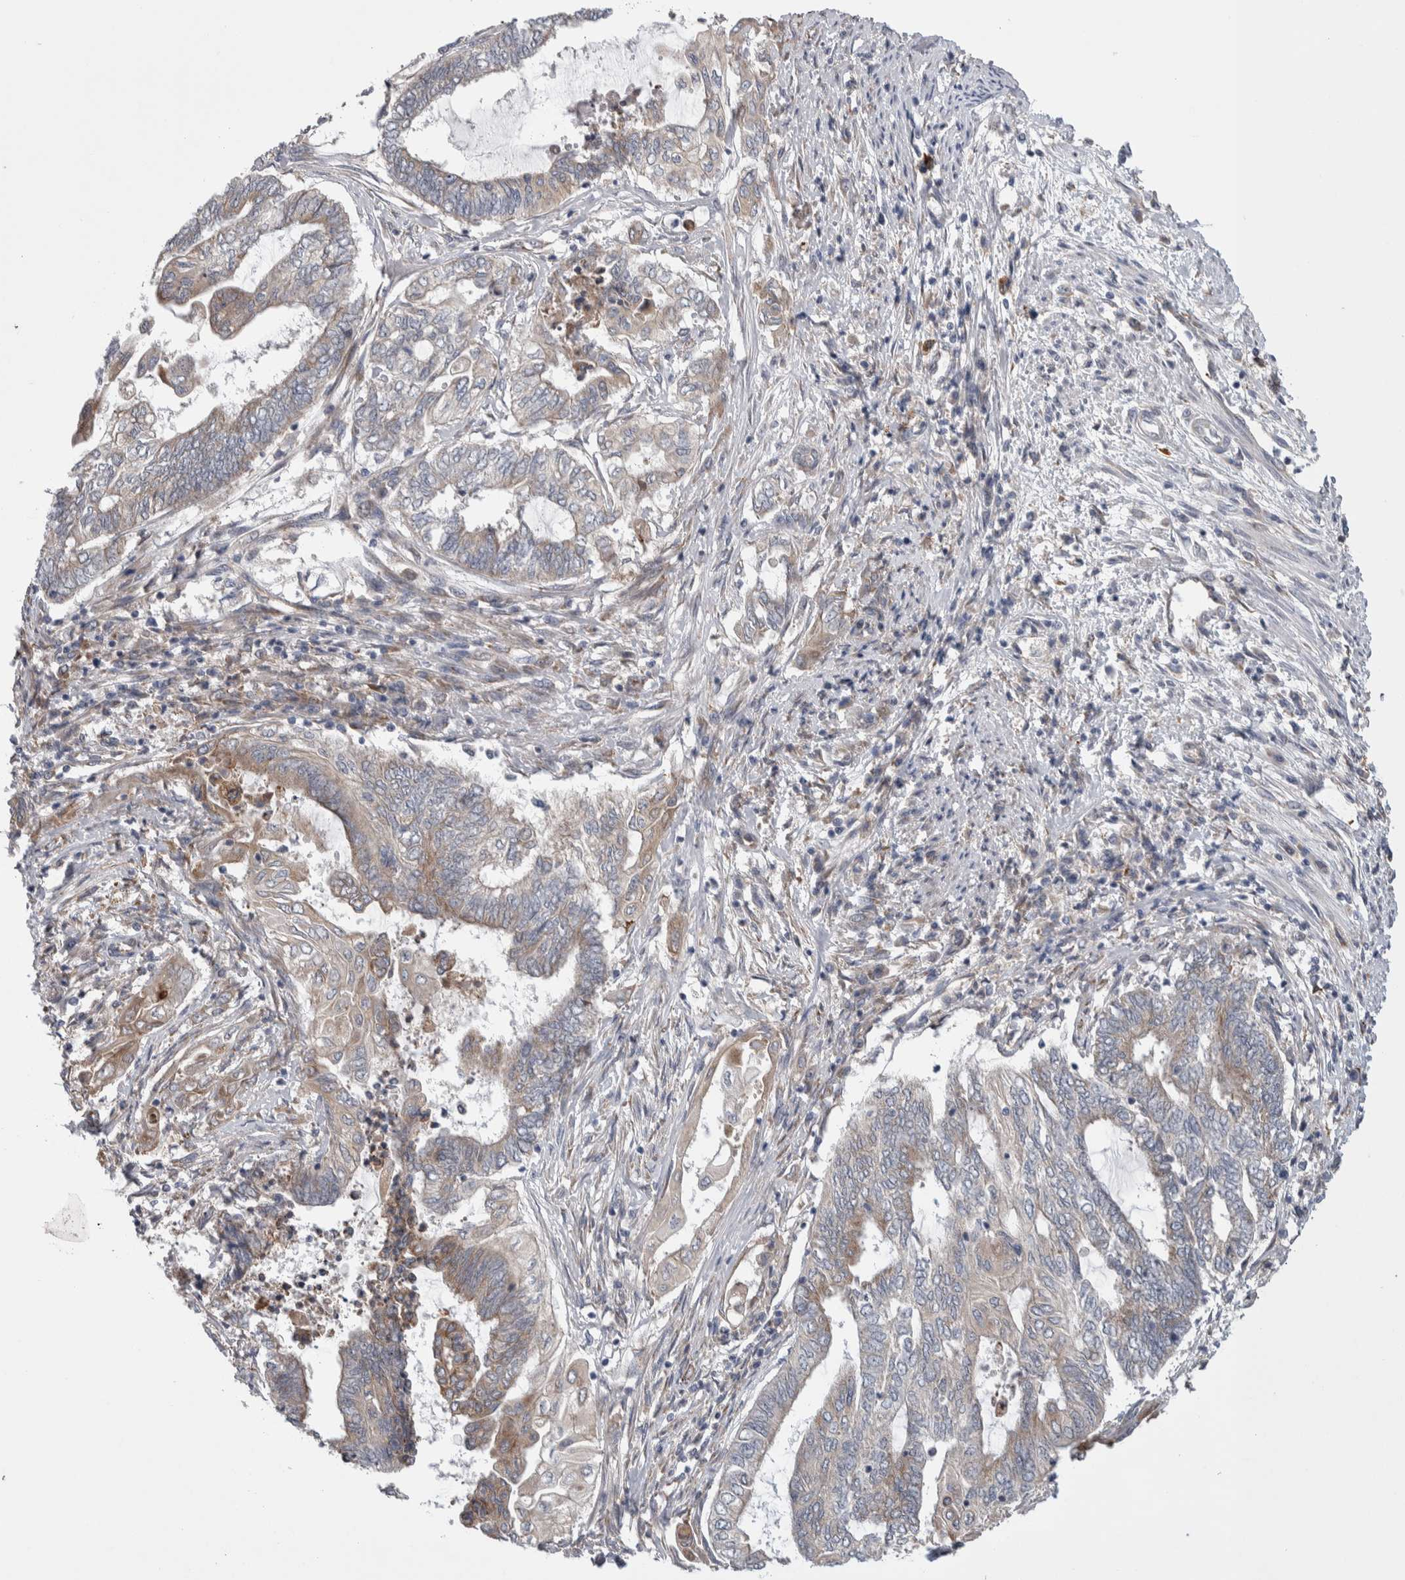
{"staining": {"intensity": "weak", "quantity": "25%-75%", "location": "cytoplasmic/membranous"}, "tissue": "endometrial cancer", "cell_type": "Tumor cells", "image_type": "cancer", "snomed": [{"axis": "morphology", "description": "Adenocarcinoma, NOS"}, {"axis": "topography", "description": "Uterus"}, {"axis": "topography", "description": "Endometrium"}], "caption": "Weak cytoplasmic/membranous expression for a protein is appreciated in approximately 25%-75% of tumor cells of endometrial adenocarcinoma using IHC.", "gene": "IBTK", "patient": {"sex": "female", "age": 70}}